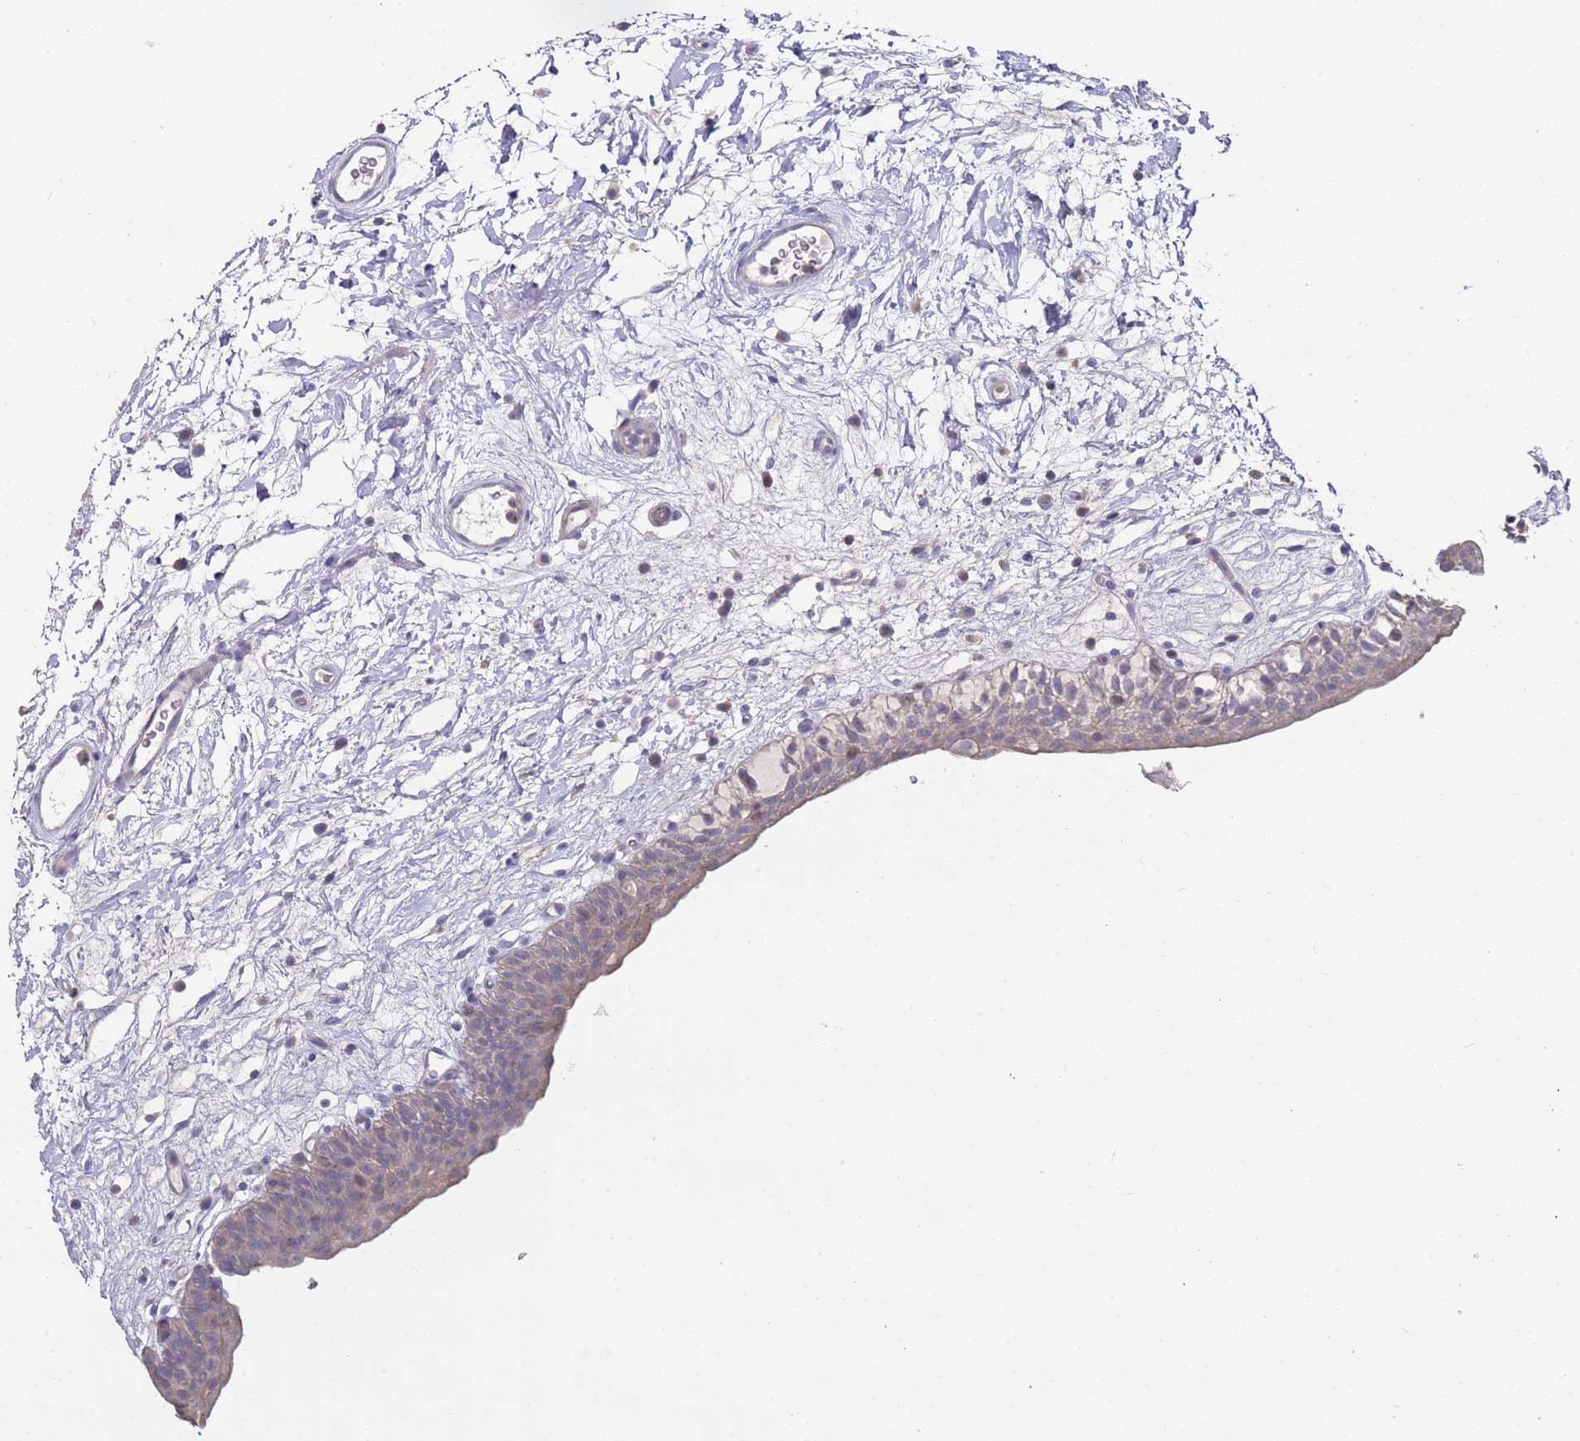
{"staining": {"intensity": "negative", "quantity": "none", "location": "none"}, "tissue": "urinary bladder", "cell_type": "Urothelial cells", "image_type": "normal", "snomed": [{"axis": "morphology", "description": "Normal tissue, NOS"}, {"axis": "topography", "description": "Urinary bladder"}], "caption": "An image of urinary bladder stained for a protein demonstrates no brown staining in urothelial cells.", "gene": "LACC1", "patient": {"sex": "male", "age": 83}}